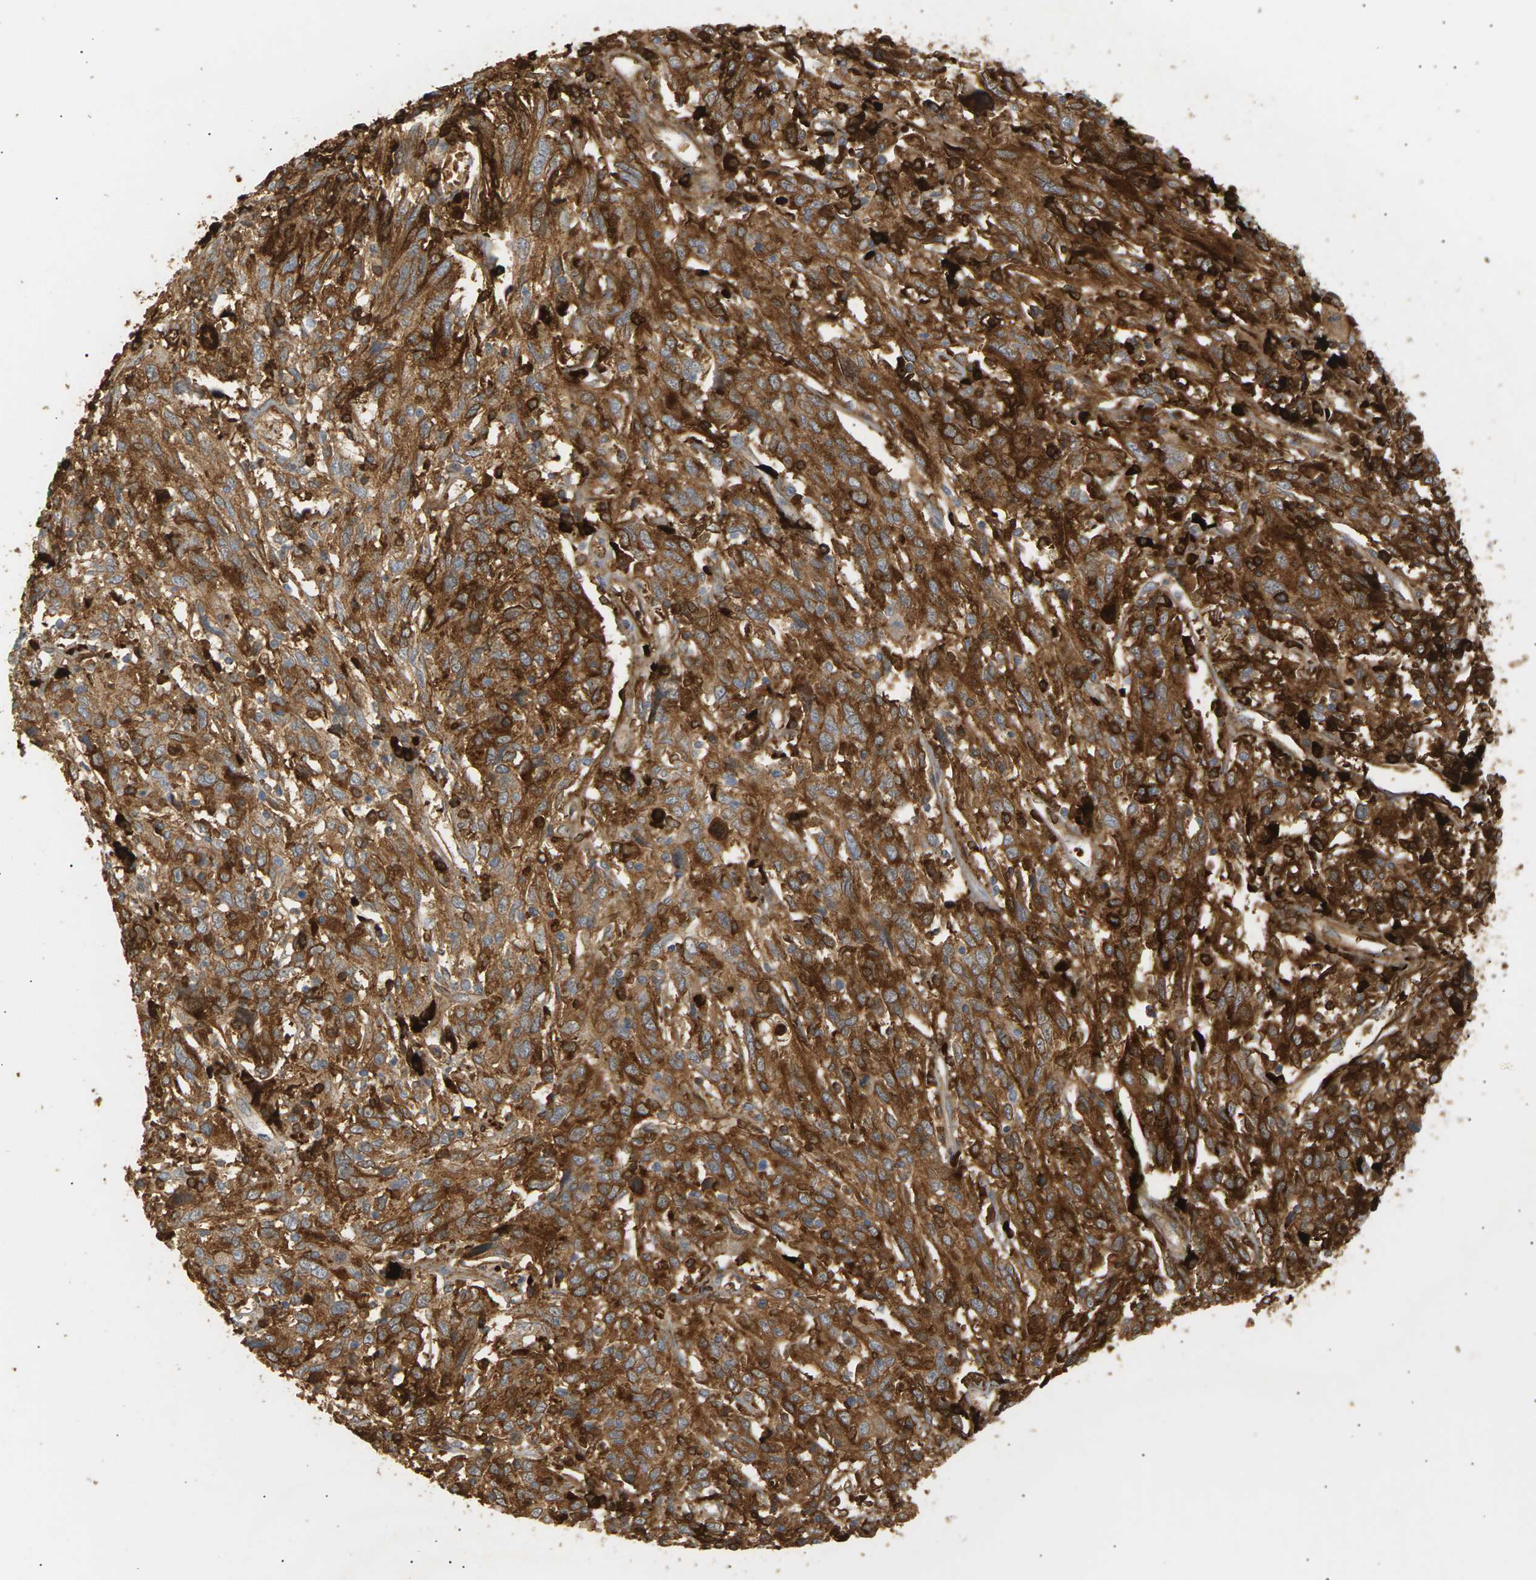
{"staining": {"intensity": "moderate", "quantity": ">75%", "location": "cytoplasmic/membranous"}, "tissue": "cervical cancer", "cell_type": "Tumor cells", "image_type": "cancer", "snomed": [{"axis": "morphology", "description": "Squamous cell carcinoma, NOS"}, {"axis": "topography", "description": "Cervix"}], "caption": "High-power microscopy captured an immunohistochemistry (IHC) image of cervical squamous cell carcinoma, revealing moderate cytoplasmic/membranous expression in approximately >75% of tumor cells. The protein is stained brown, and the nuclei are stained in blue (DAB IHC with brightfield microscopy, high magnification).", "gene": "IGLC3", "patient": {"sex": "female", "age": 46}}